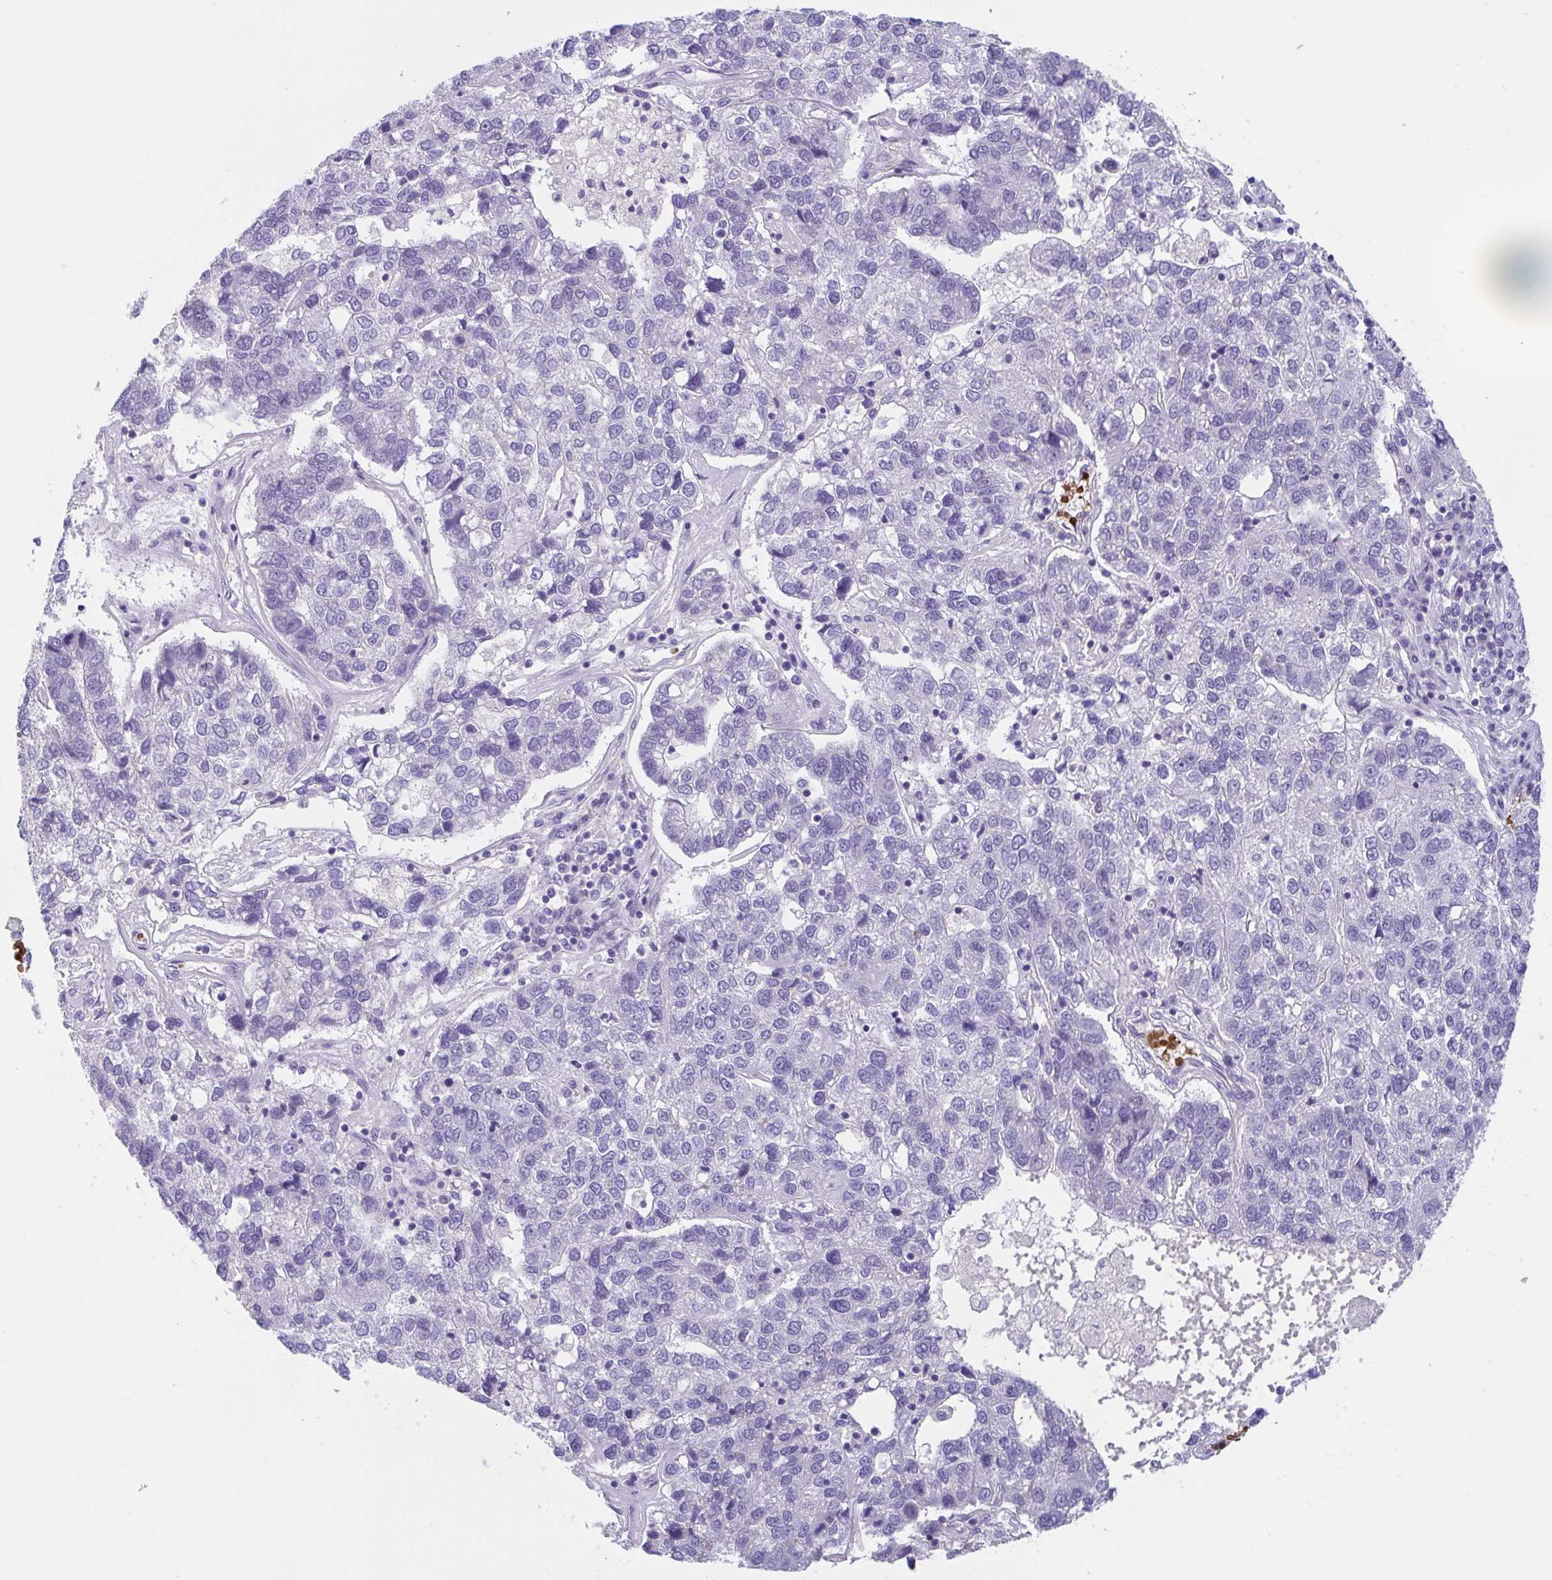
{"staining": {"intensity": "negative", "quantity": "none", "location": "none"}, "tissue": "pancreatic cancer", "cell_type": "Tumor cells", "image_type": "cancer", "snomed": [{"axis": "morphology", "description": "Adenocarcinoma, NOS"}, {"axis": "topography", "description": "Pancreas"}], "caption": "Immunohistochemical staining of pancreatic cancer reveals no significant staining in tumor cells.", "gene": "TTC30B", "patient": {"sex": "female", "age": 61}}